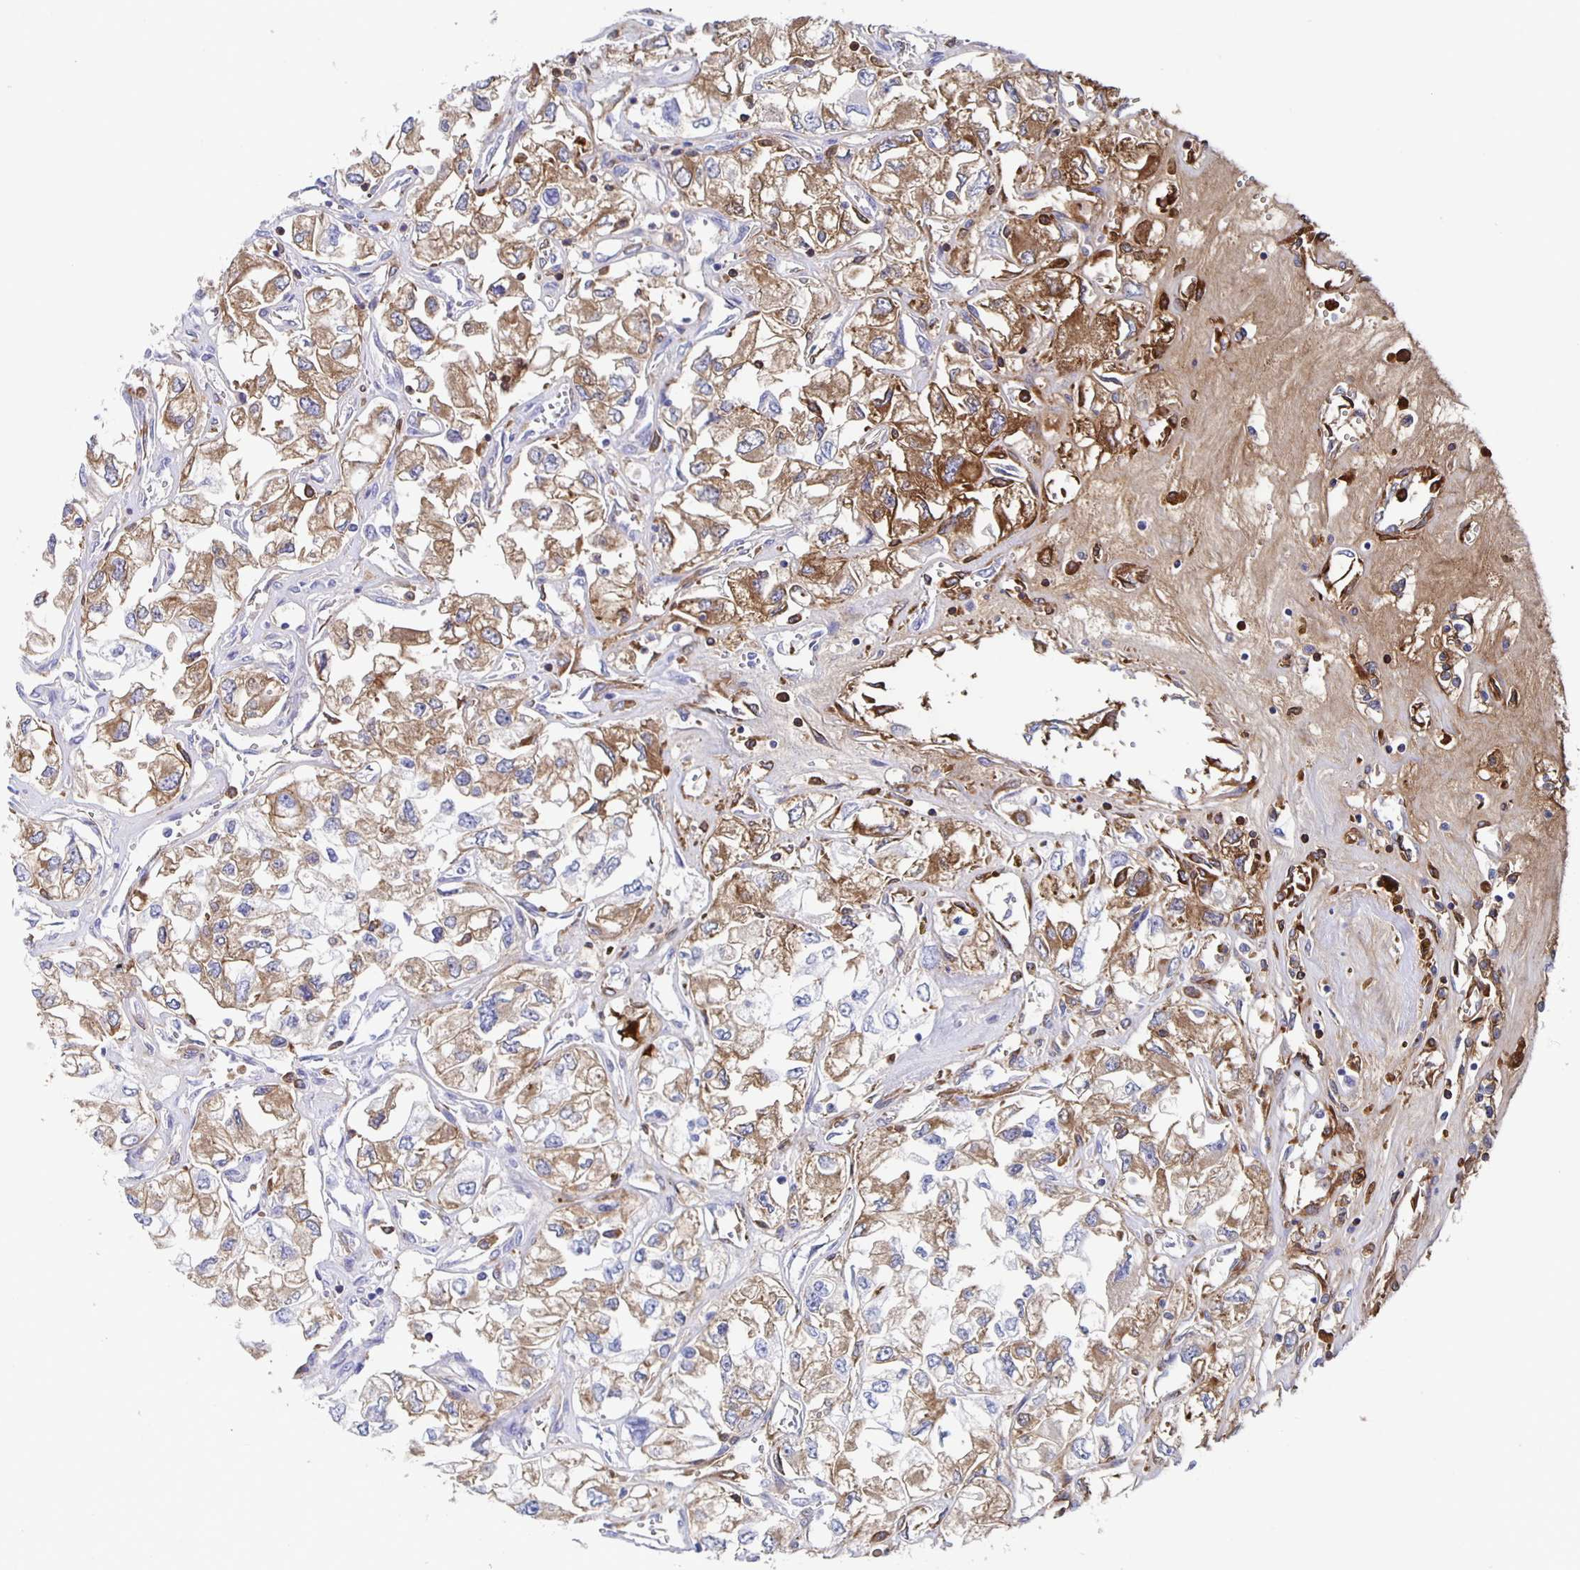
{"staining": {"intensity": "moderate", "quantity": "25%-75%", "location": "cytoplasmic/membranous"}, "tissue": "renal cancer", "cell_type": "Tumor cells", "image_type": "cancer", "snomed": [{"axis": "morphology", "description": "Adenocarcinoma, NOS"}, {"axis": "topography", "description": "Kidney"}], "caption": "A medium amount of moderate cytoplasmic/membranous staining is seen in approximately 25%-75% of tumor cells in adenocarcinoma (renal) tissue.", "gene": "FGA", "patient": {"sex": "female", "age": 59}}